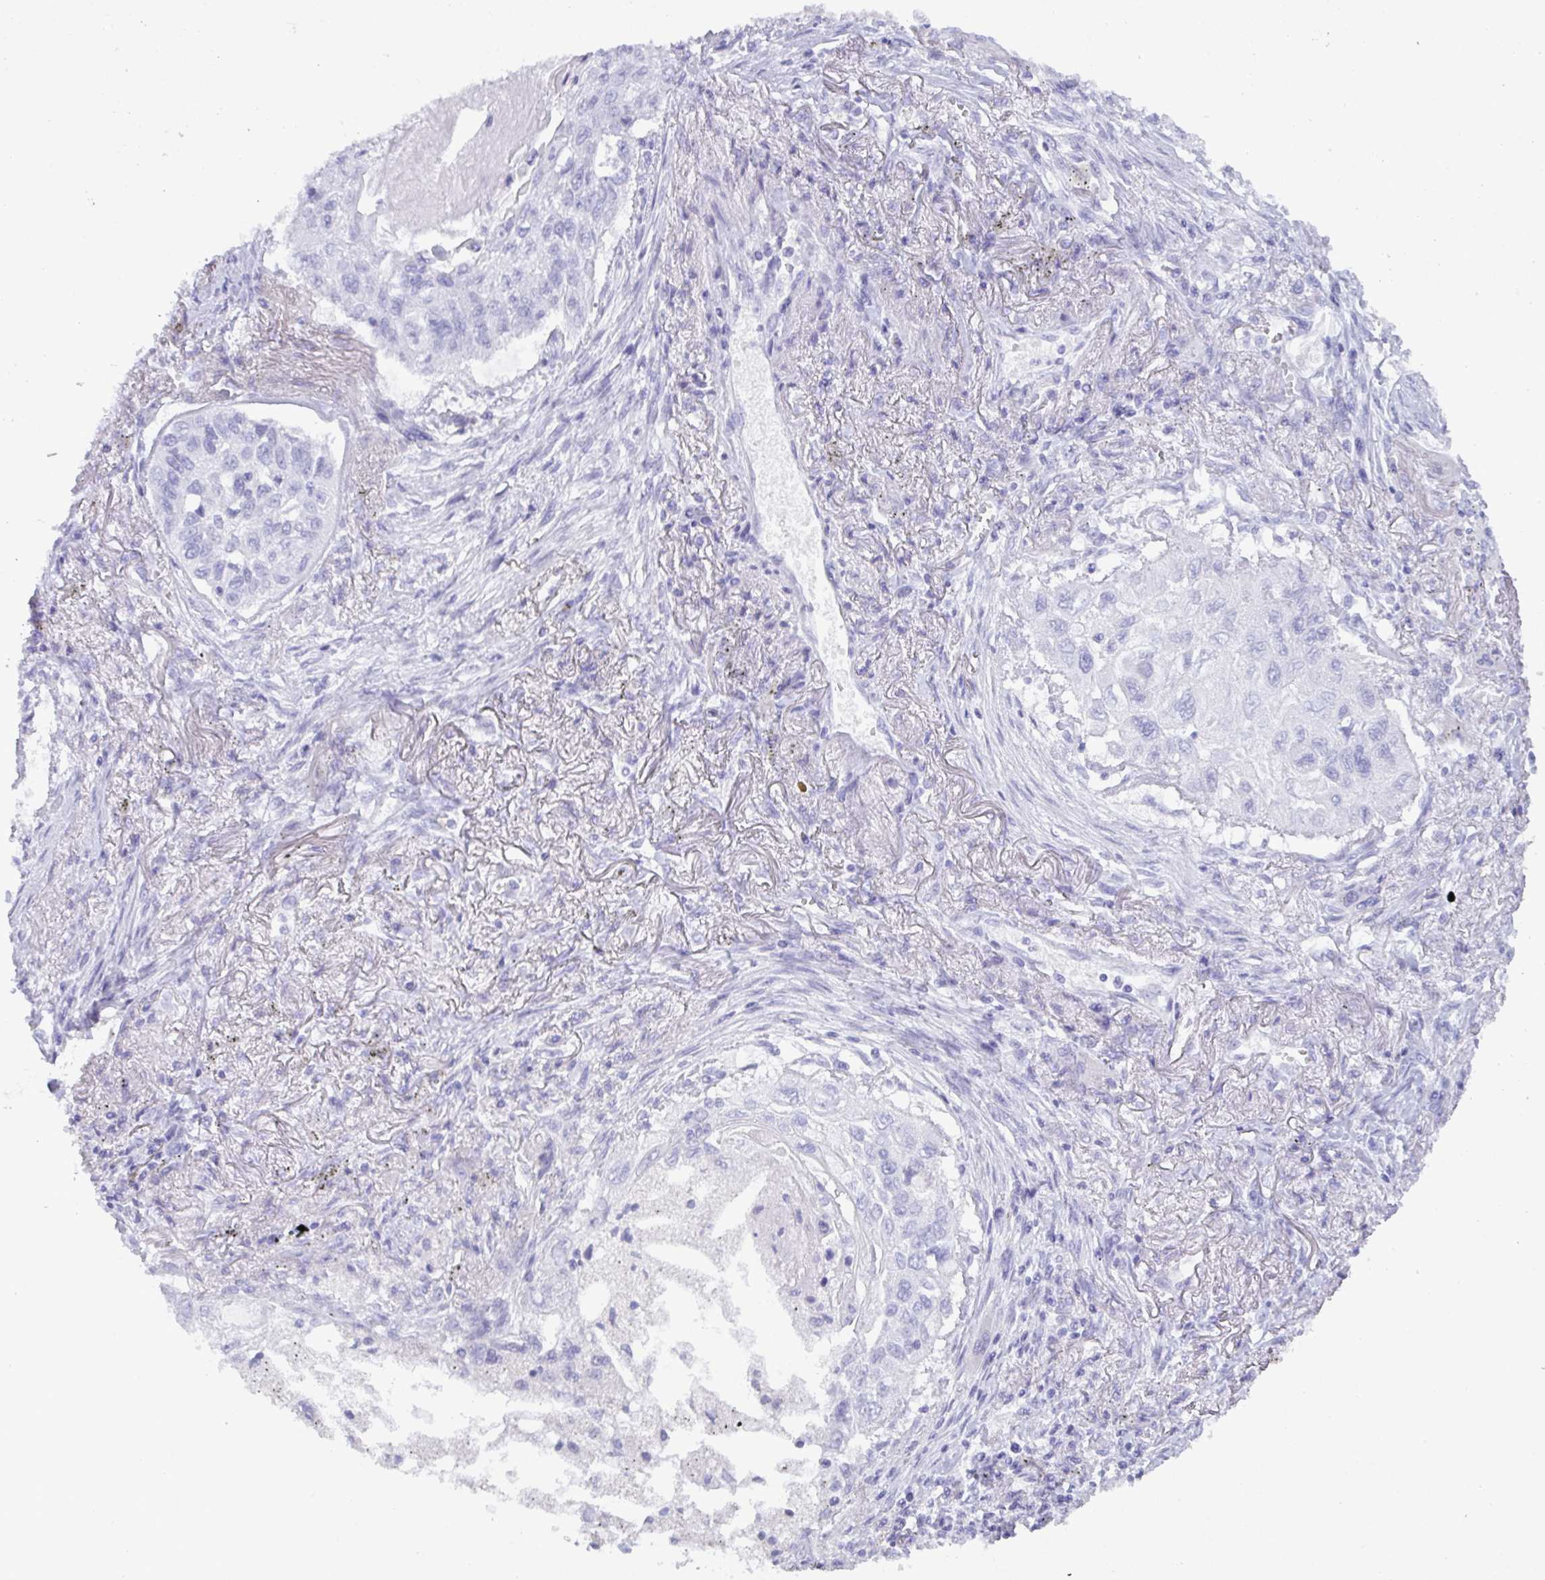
{"staining": {"intensity": "negative", "quantity": "none", "location": "none"}, "tissue": "lung cancer", "cell_type": "Tumor cells", "image_type": "cancer", "snomed": [{"axis": "morphology", "description": "Squamous cell carcinoma, NOS"}, {"axis": "topography", "description": "Lung"}], "caption": "This is an immunohistochemistry histopathology image of human squamous cell carcinoma (lung). There is no positivity in tumor cells.", "gene": "C4orf33", "patient": {"sex": "male", "age": 75}}